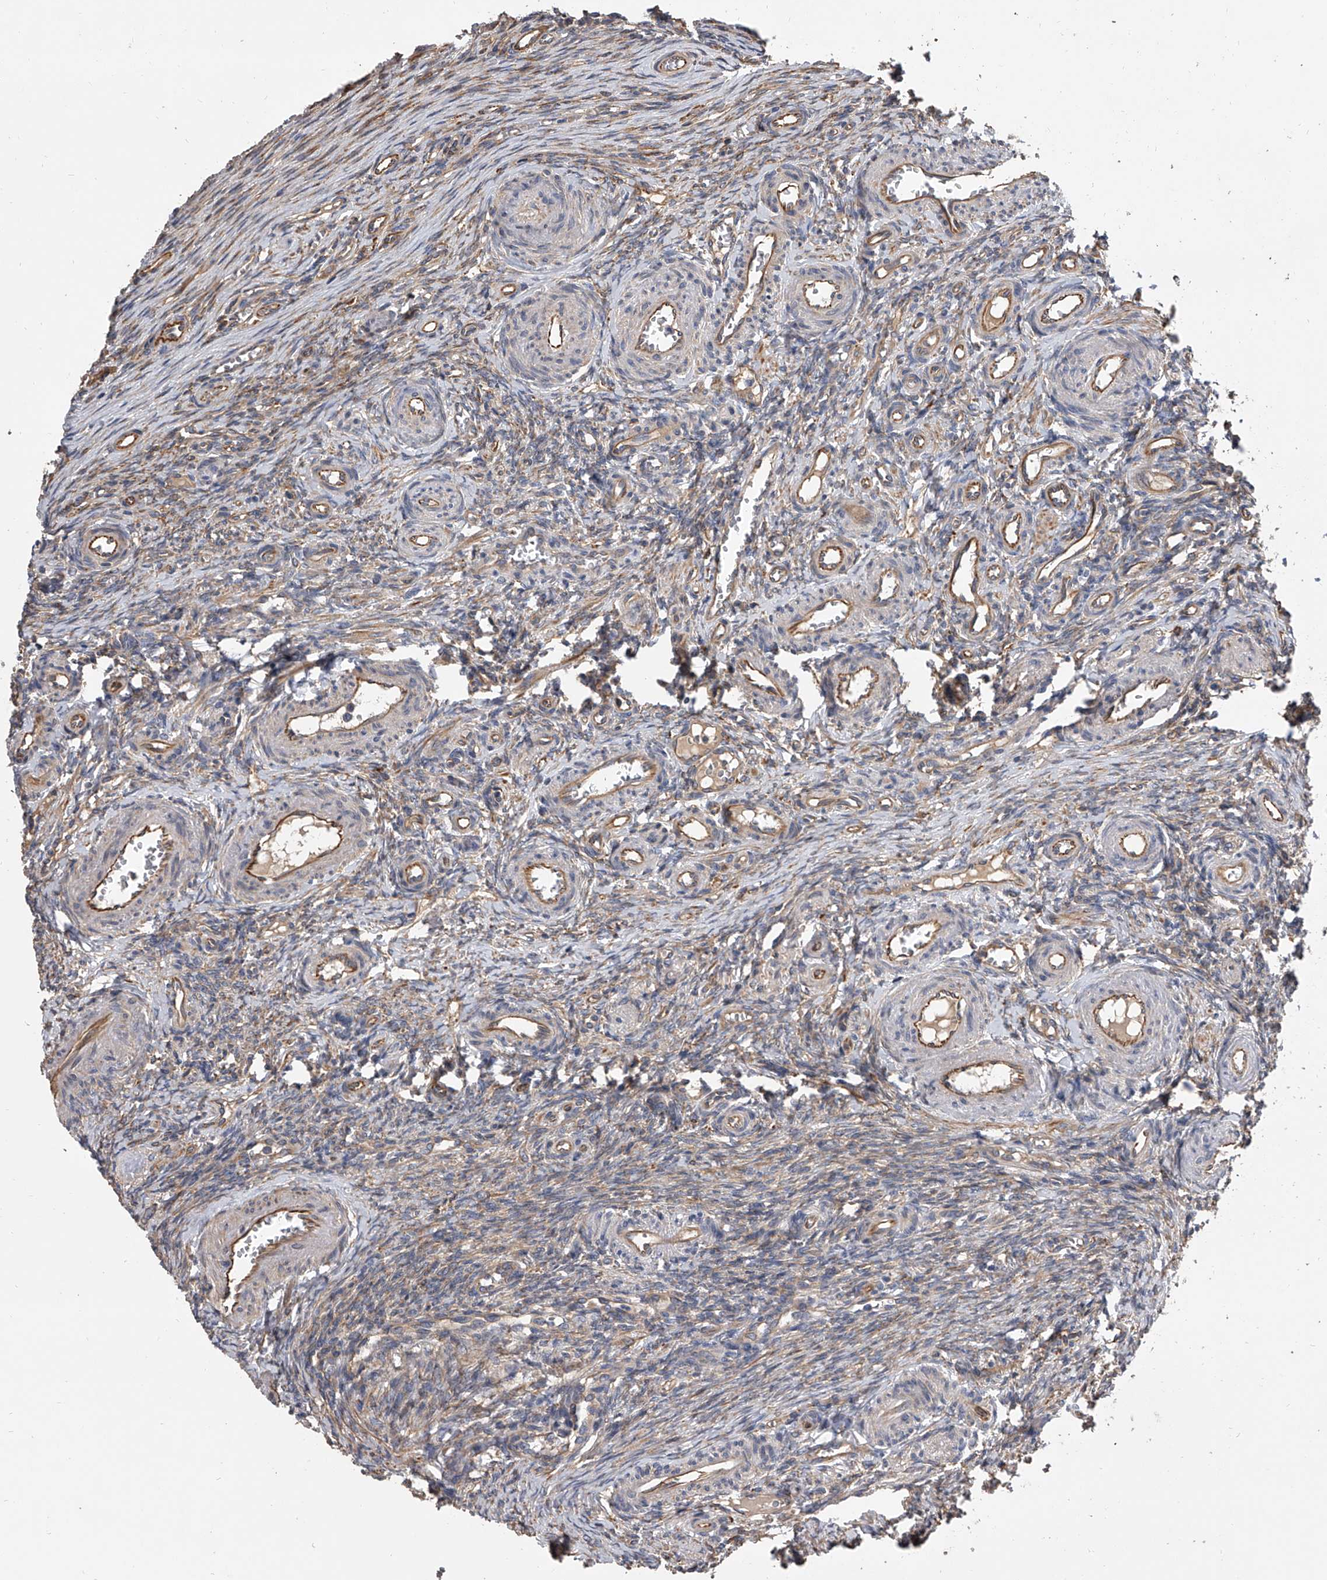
{"staining": {"intensity": "negative", "quantity": "none", "location": "none"}, "tissue": "ovary", "cell_type": "Ovarian stroma cells", "image_type": "normal", "snomed": [{"axis": "morphology", "description": "Adenocarcinoma, NOS"}, {"axis": "topography", "description": "Endometrium"}], "caption": "This is a micrograph of immunohistochemistry (IHC) staining of unremarkable ovary, which shows no positivity in ovarian stroma cells.", "gene": "EXOC4", "patient": {"sex": "female", "age": 32}}